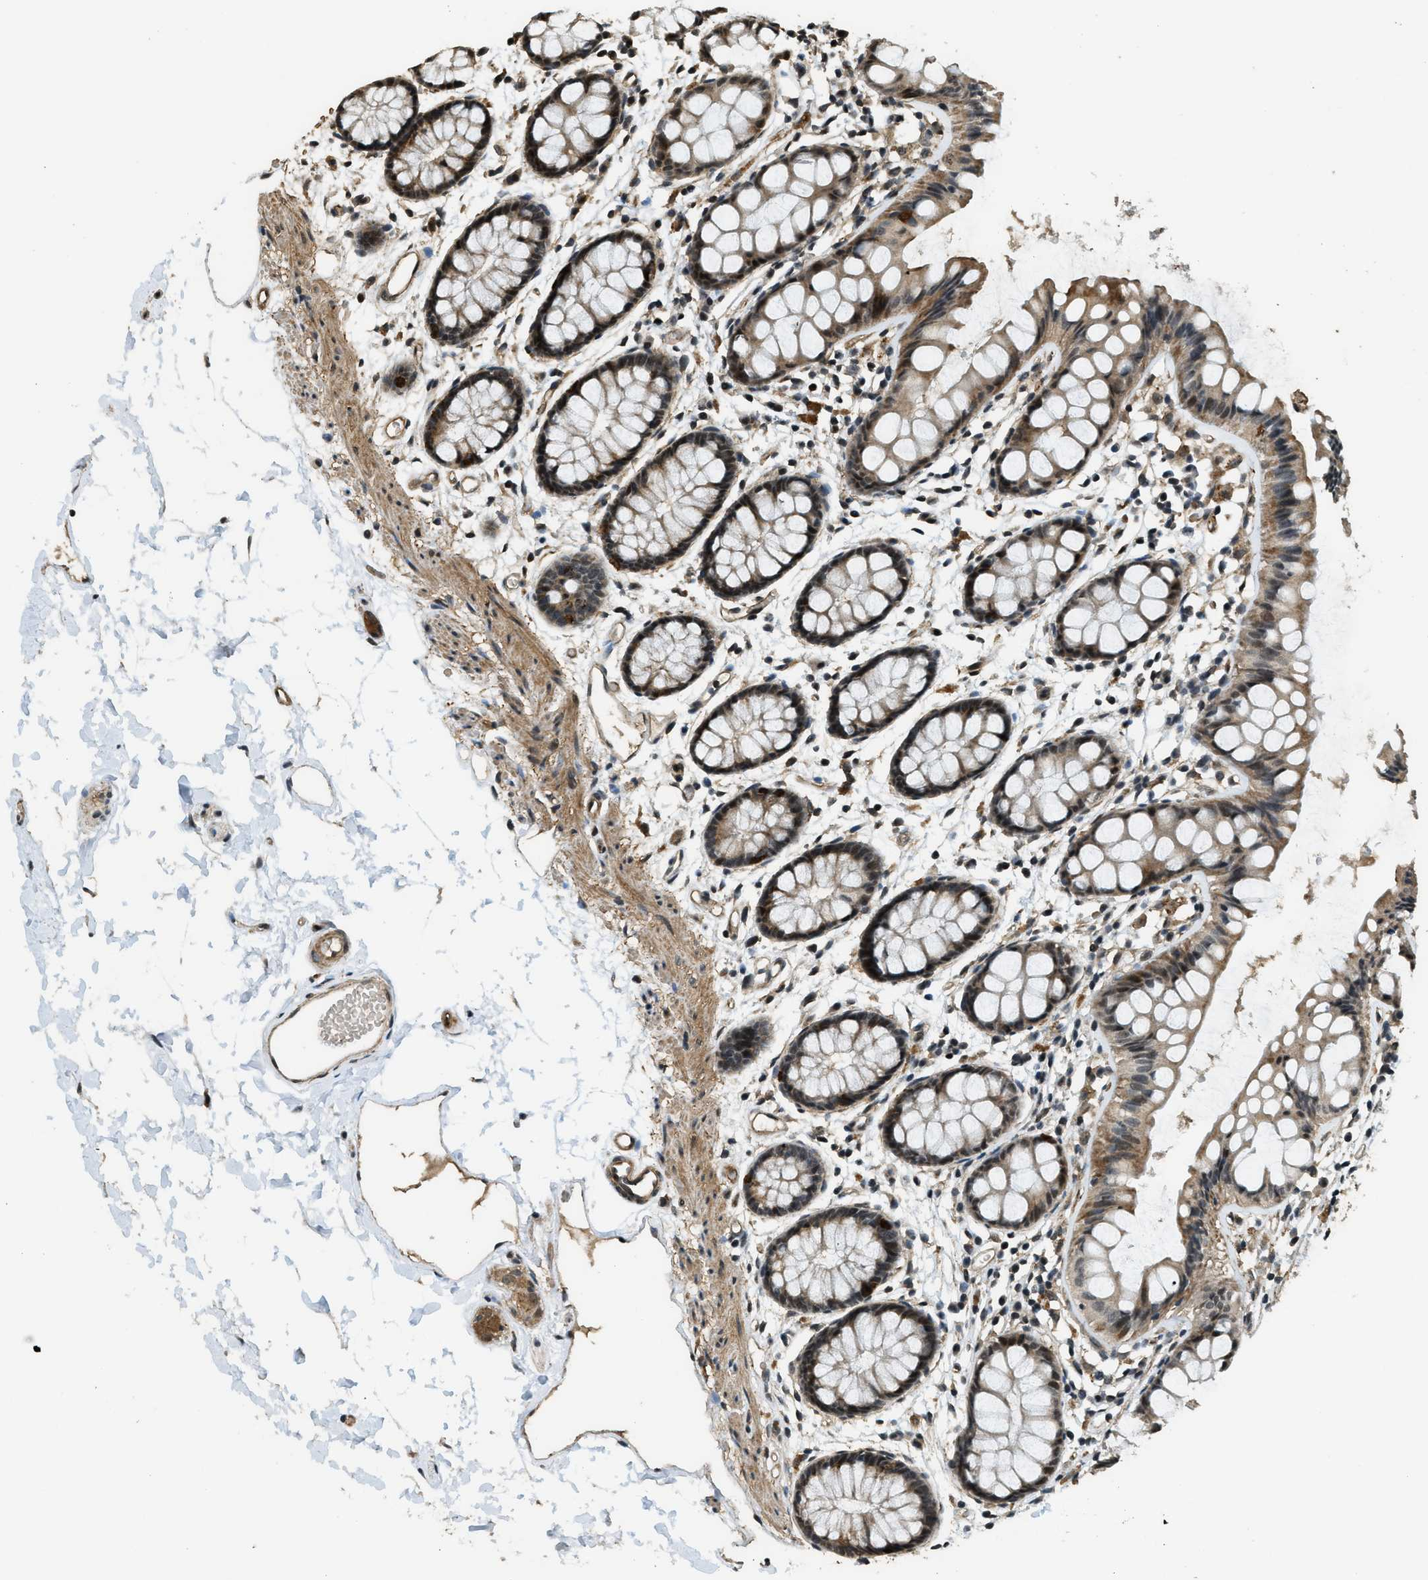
{"staining": {"intensity": "moderate", "quantity": ">75%", "location": "cytoplasmic/membranous,nuclear"}, "tissue": "rectum", "cell_type": "Glandular cells", "image_type": "normal", "snomed": [{"axis": "morphology", "description": "Normal tissue, NOS"}, {"axis": "topography", "description": "Rectum"}], "caption": "Immunohistochemistry staining of normal rectum, which demonstrates medium levels of moderate cytoplasmic/membranous,nuclear positivity in approximately >75% of glandular cells indicating moderate cytoplasmic/membranous,nuclear protein staining. The staining was performed using DAB (brown) for protein detection and nuclei were counterstained in hematoxylin (blue).", "gene": "MED21", "patient": {"sex": "female", "age": 66}}